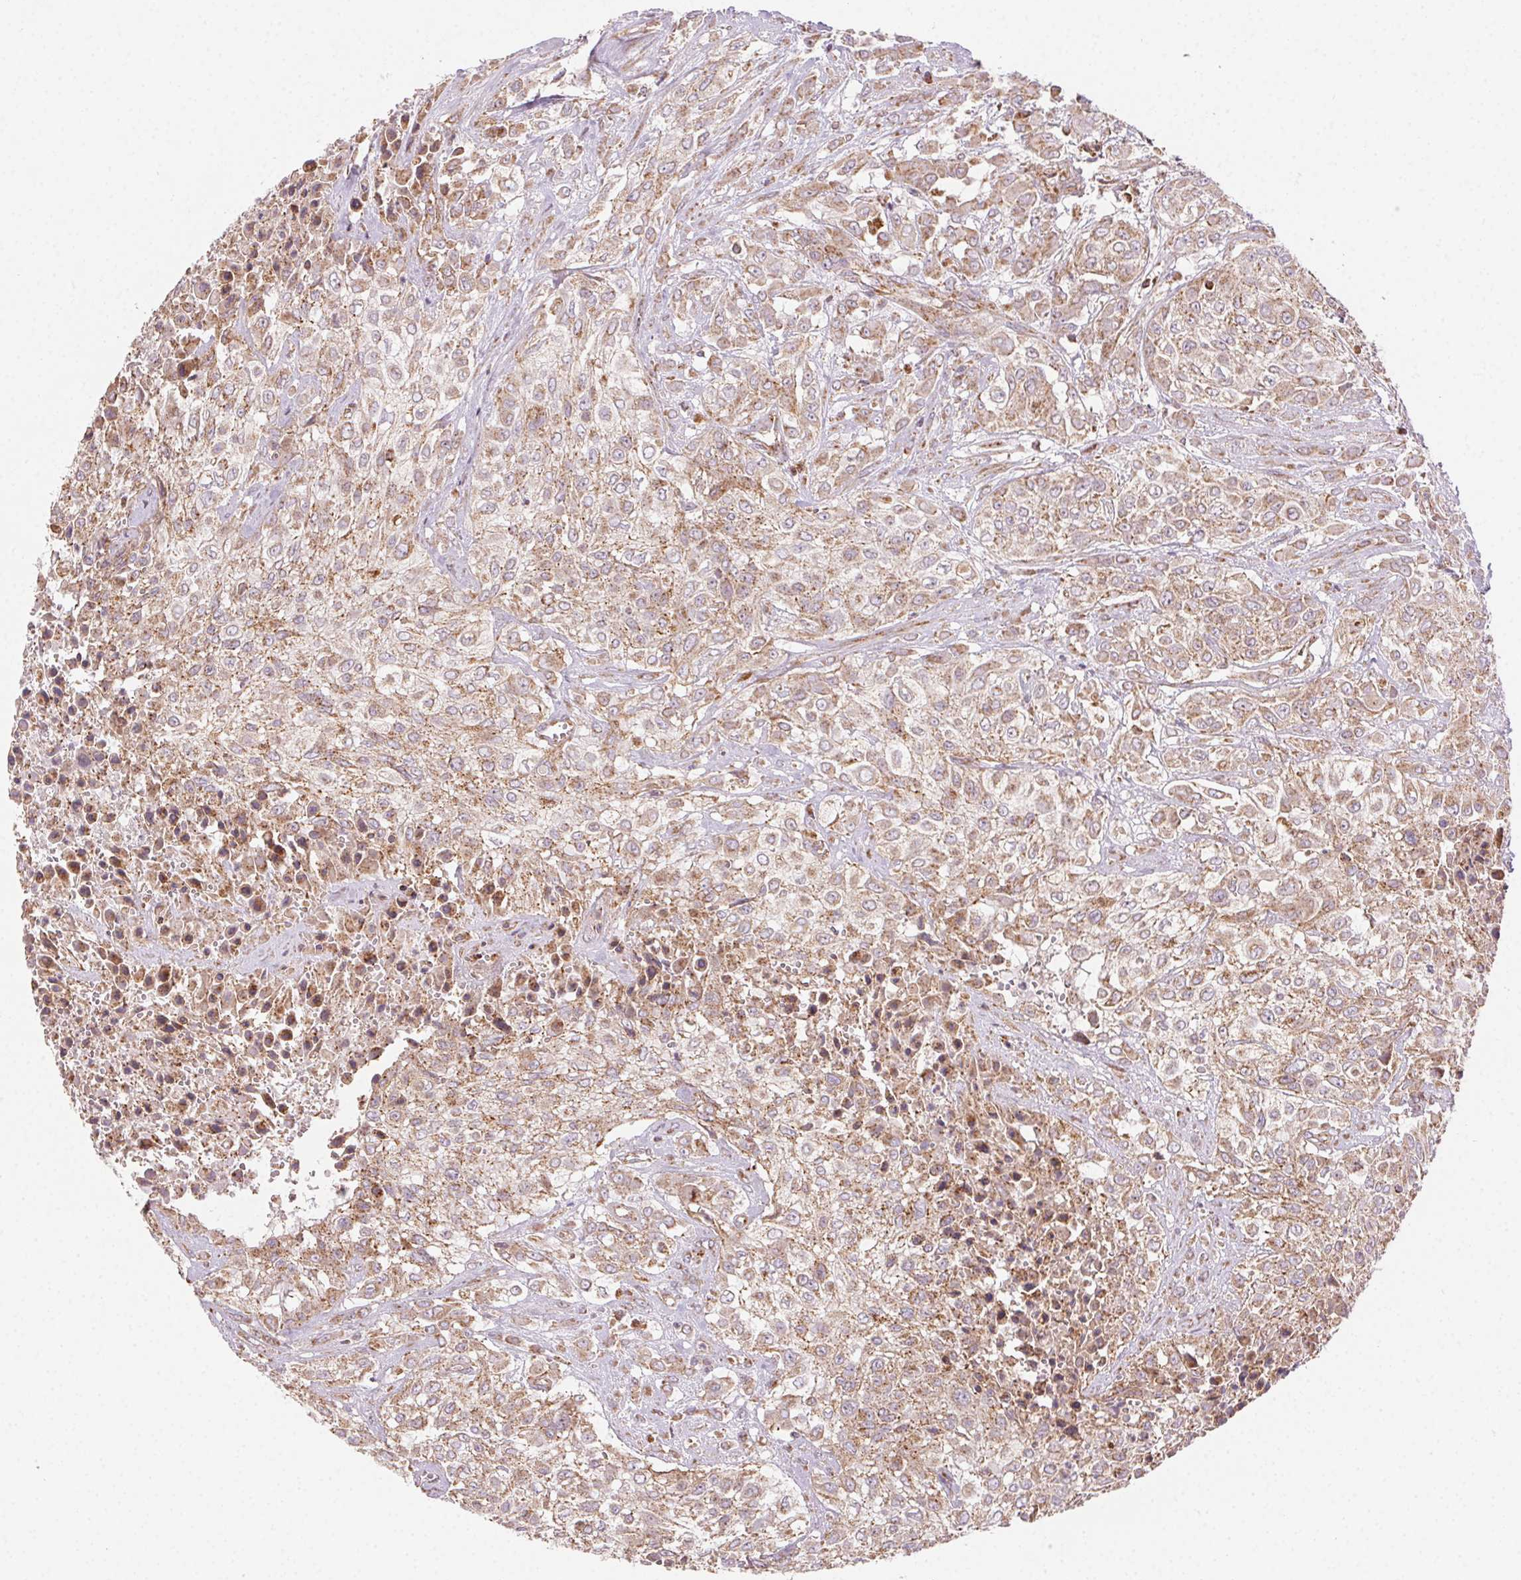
{"staining": {"intensity": "moderate", "quantity": ">75%", "location": "cytoplasmic/membranous"}, "tissue": "urothelial cancer", "cell_type": "Tumor cells", "image_type": "cancer", "snomed": [{"axis": "morphology", "description": "Urothelial carcinoma, High grade"}, {"axis": "topography", "description": "Urinary bladder"}], "caption": "This is an image of IHC staining of high-grade urothelial carcinoma, which shows moderate positivity in the cytoplasmic/membranous of tumor cells.", "gene": "CLPB", "patient": {"sex": "male", "age": 57}}